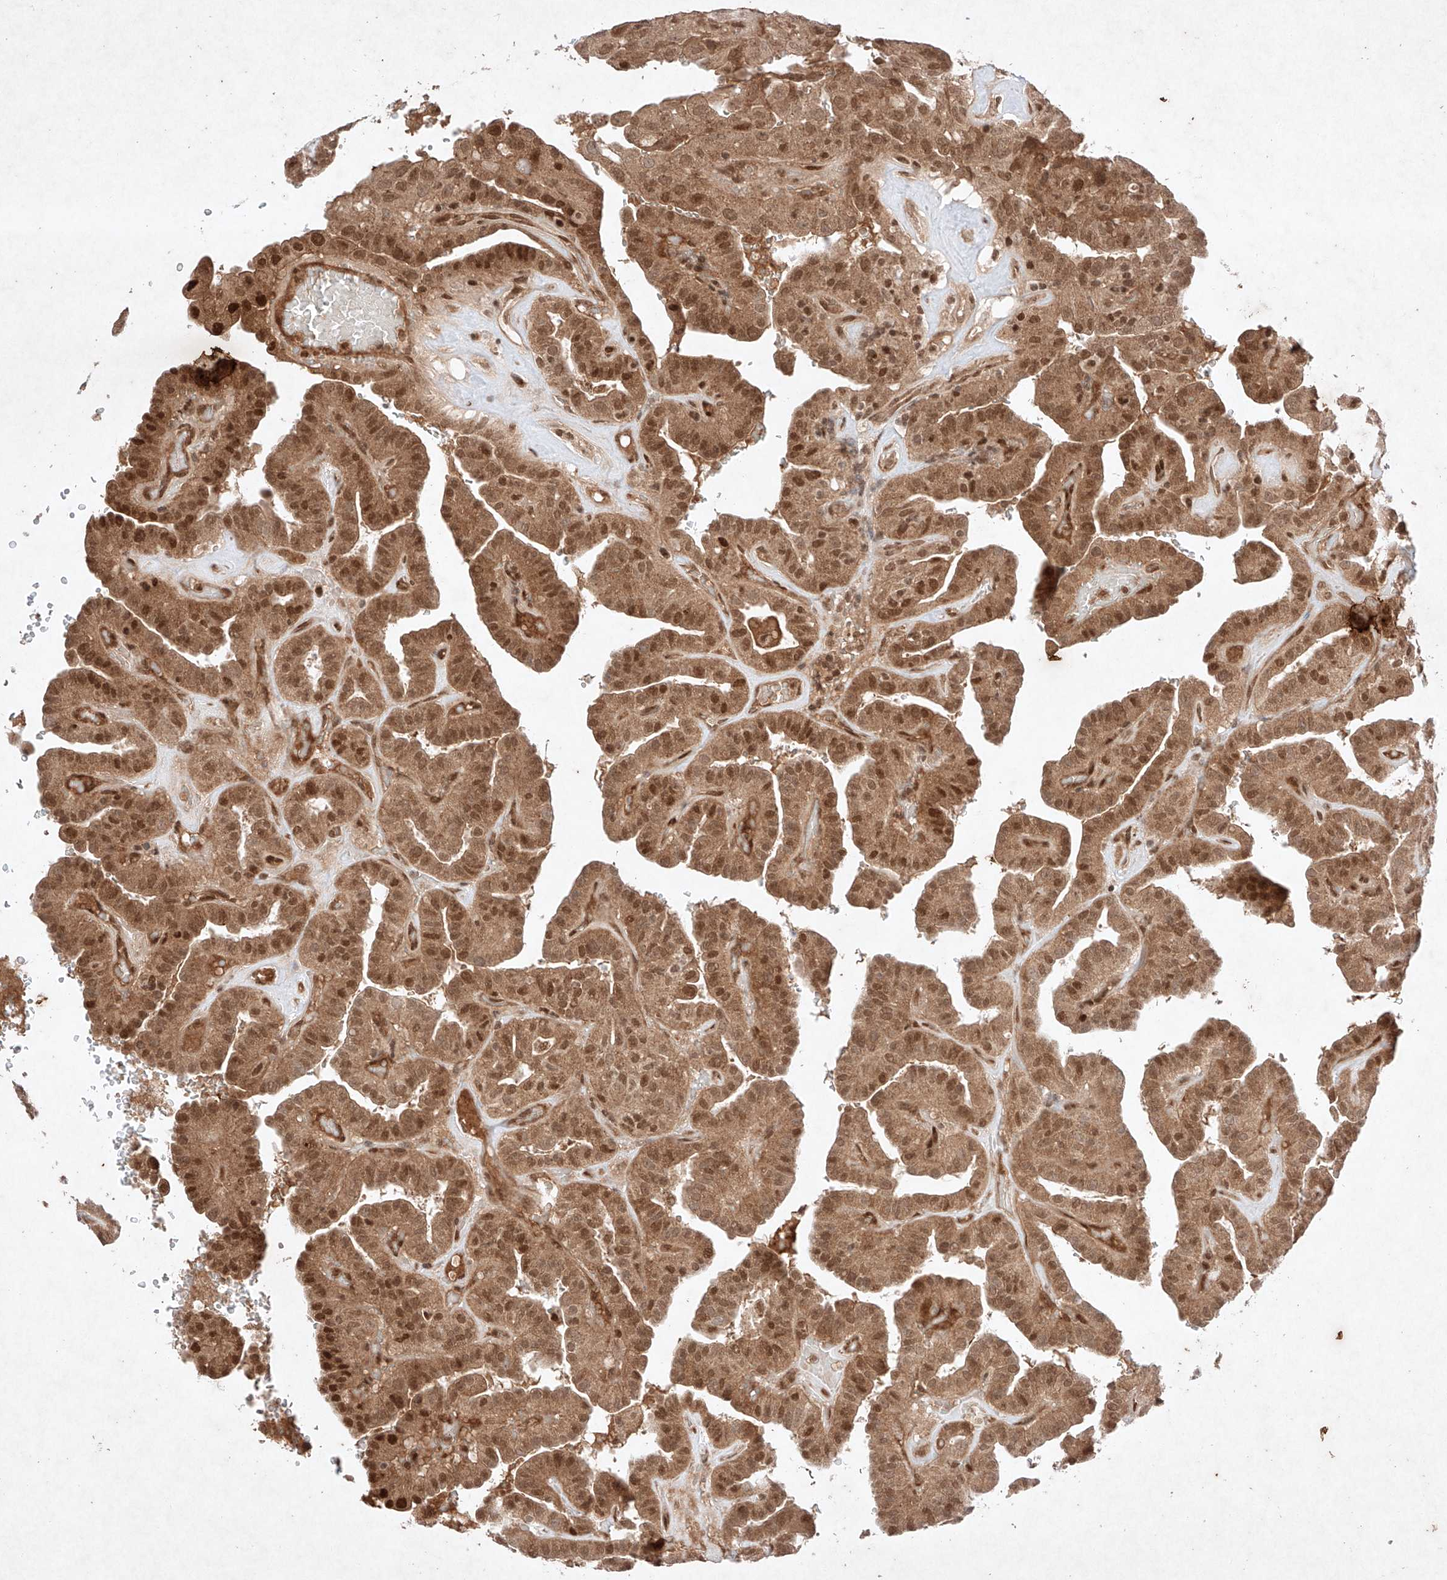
{"staining": {"intensity": "moderate", "quantity": ">75%", "location": "cytoplasmic/membranous,nuclear"}, "tissue": "thyroid cancer", "cell_type": "Tumor cells", "image_type": "cancer", "snomed": [{"axis": "morphology", "description": "Papillary adenocarcinoma, NOS"}, {"axis": "topography", "description": "Thyroid gland"}], "caption": "Immunohistochemistry (DAB) staining of human thyroid cancer (papillary adenocarcinoma) displays moderate cytoplasmic/membranous and nuclear protein staining in about >75% of tumor cells.", "gene": "RNF31", "patient": {"sex": "male", "age": 77}}